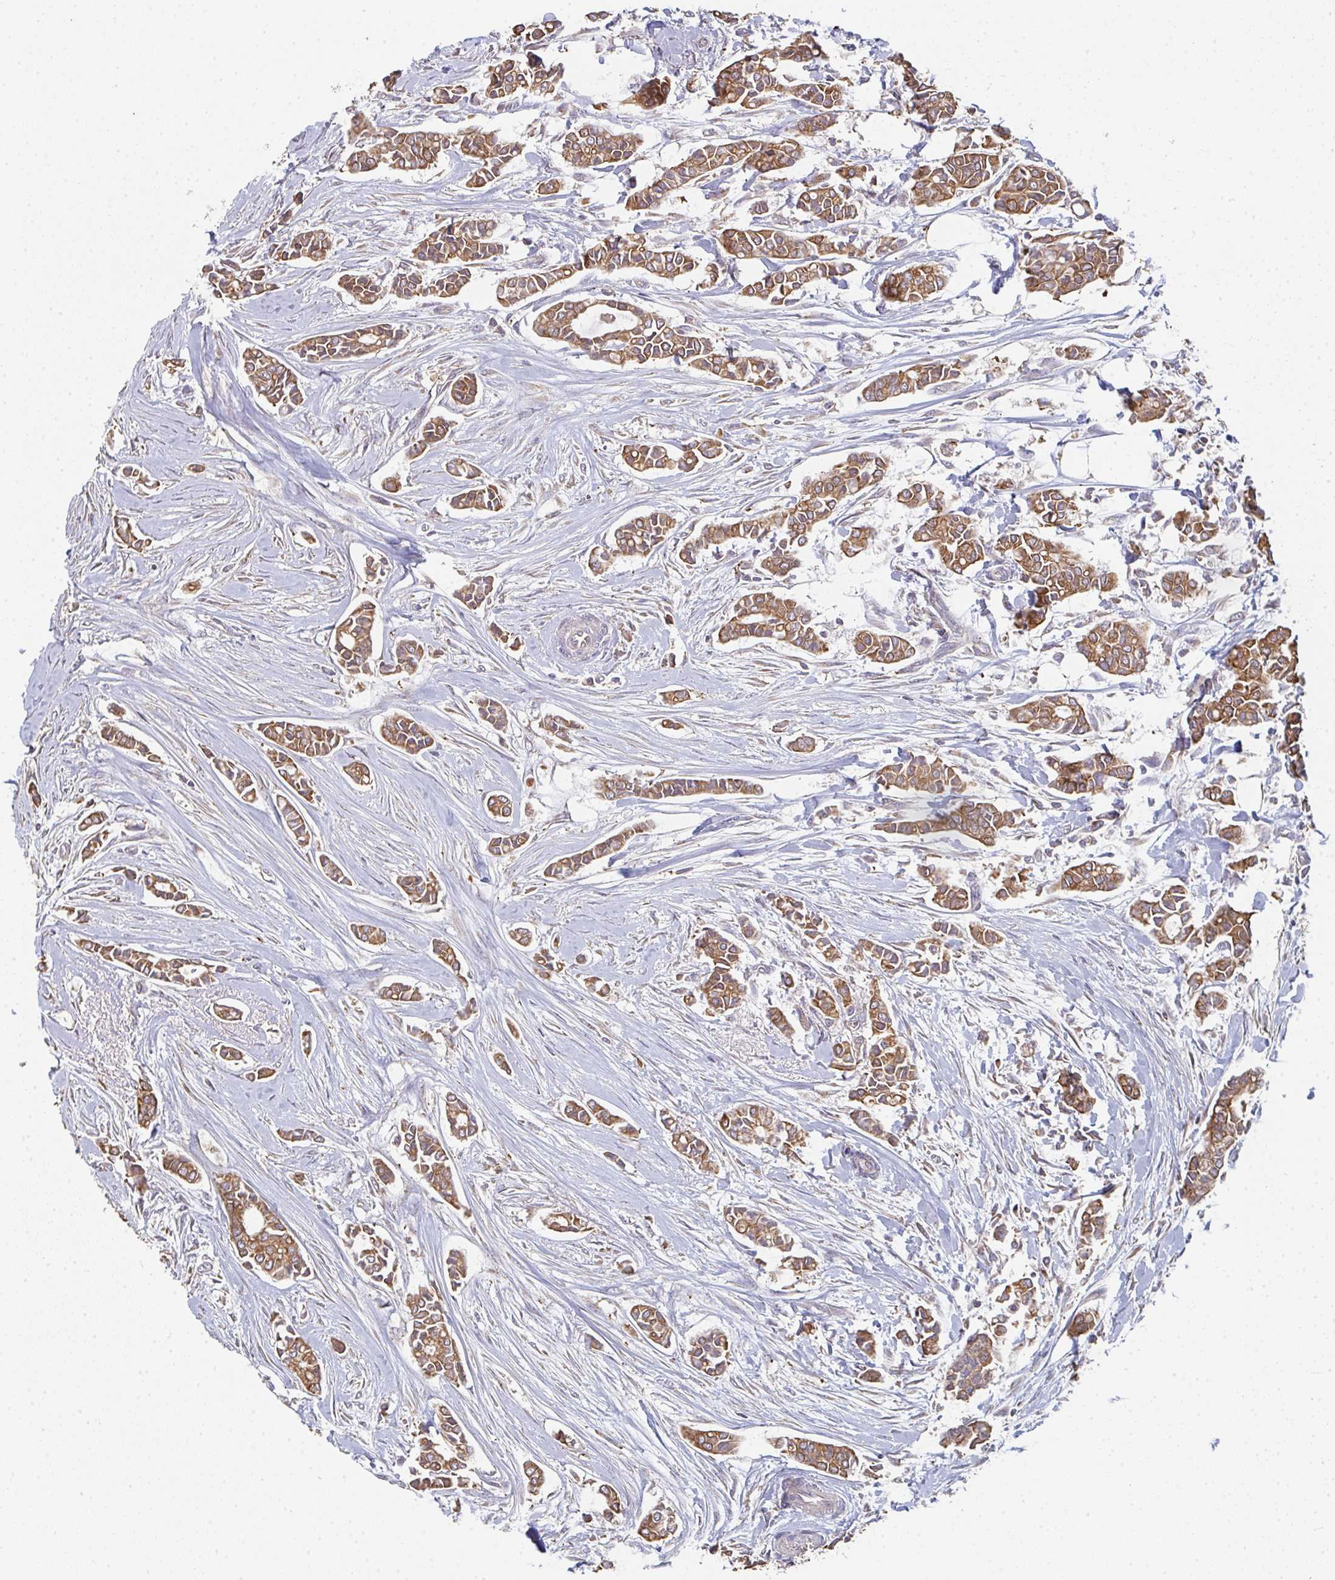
{"staining": {"intensity": "moderate", "quantity": ">75%", "location": "cytoplasmic/membranous"}, "tissue": "breast cancer", "cell_type": "Tumor cells", "image_type": "cancer", "snomed": [{"axis": "morphology", "description": "Duct carcinoma"}, {"axis": "topography", "description": "Breast"}], "caption": "Tumor cells demonstrate medium levels of moderate cytoplasmic/membranous positivity in about >75% of cells in intraductal carcinoma (breast).", "gene": "POLG", "patient": {"sex": "female", "age": 84}}